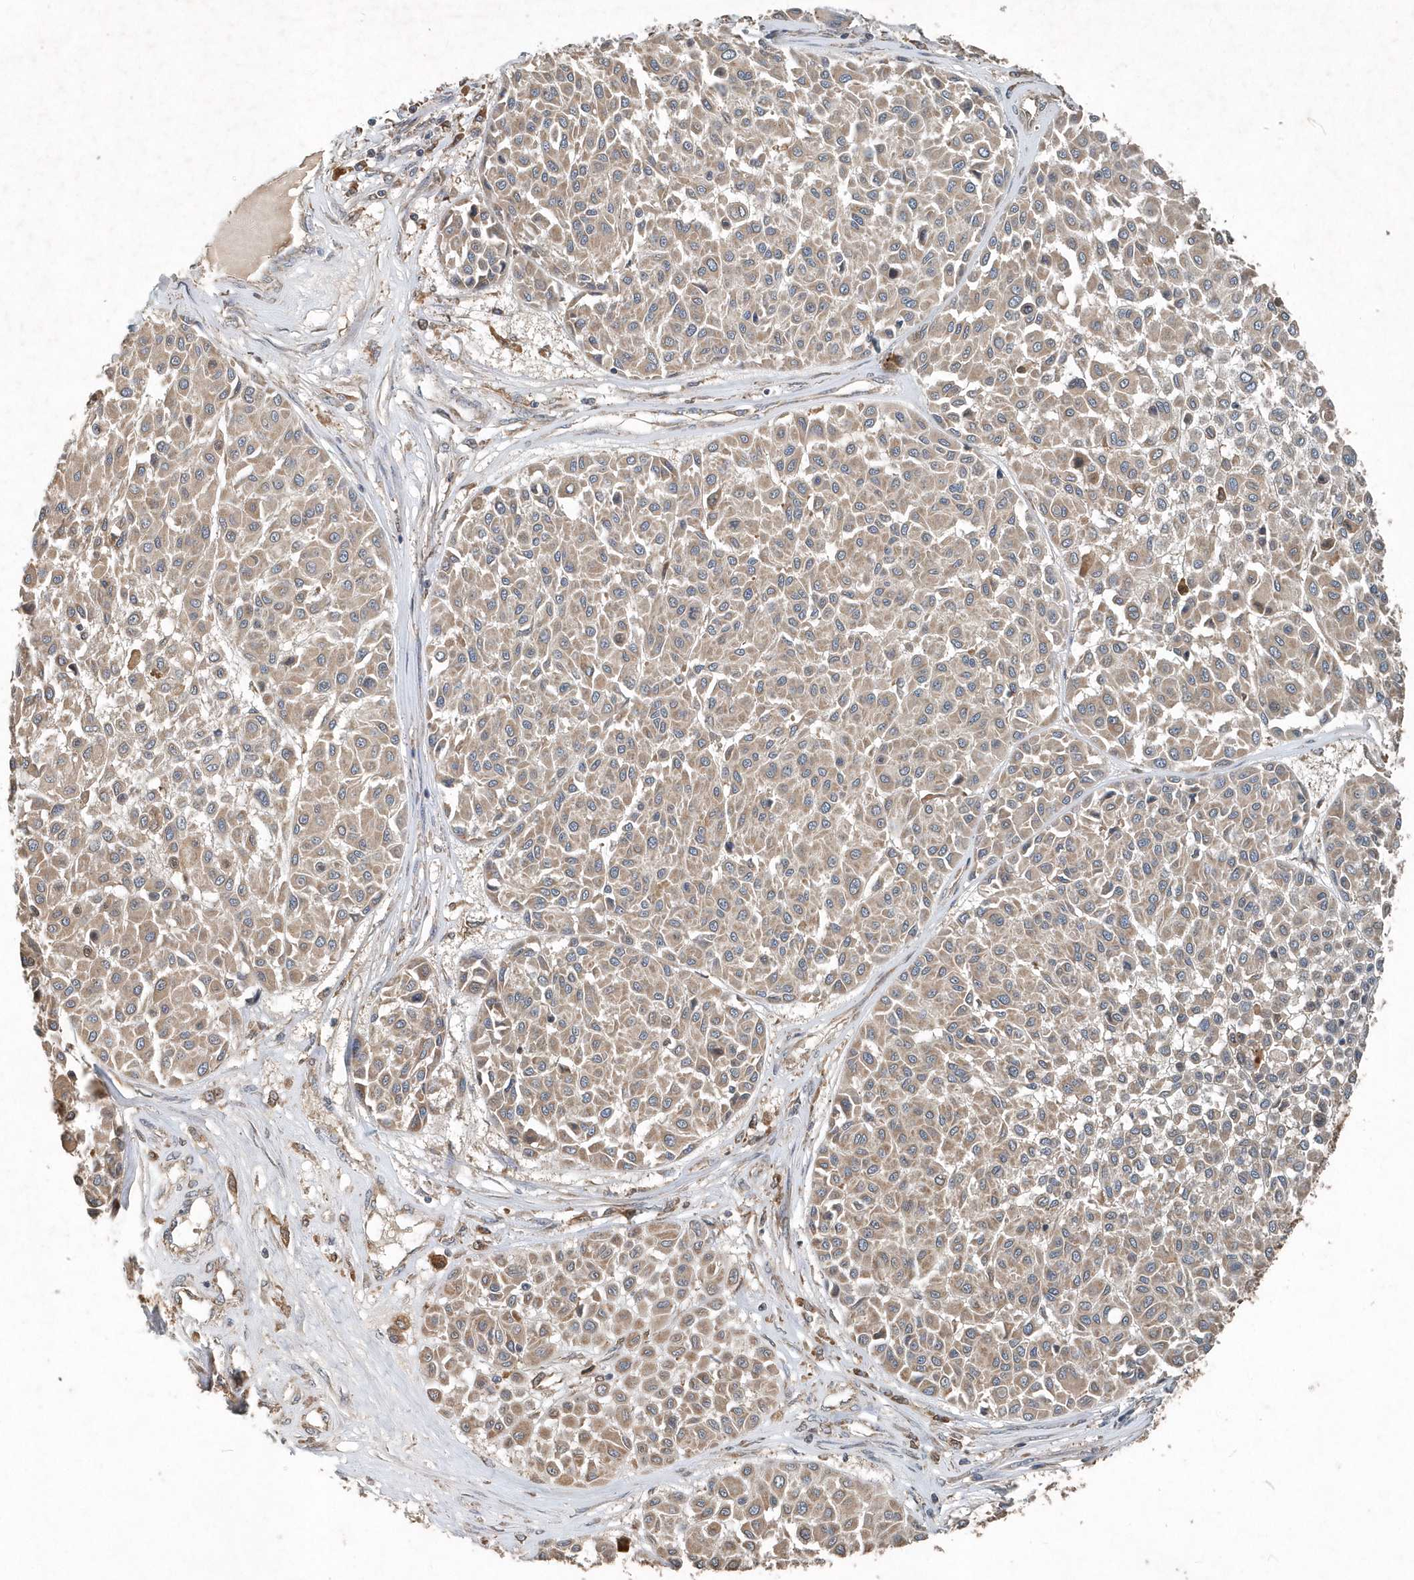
{"staining": {"intensity": "weak", "quantity": ">75%", "location": "cytoplasmic/membranous"}, "tissue": "melanoma", "cell_type": "Tumor cells", "image_type": "cancer", "snomed": [{"axis": "morphology", "description": "Malignant melanoma, Metastatic site"}, {"axis": "topography", "description": "Soft tissue"}], "caption": "Protein expression analysis of malignant melanoma (metastatic site) shows weak cytoplasmic/membranous staining in approximately >75% of tumor cells.", "gene": "SCFD2", "patient": {"sex": "male", "age": 41}}